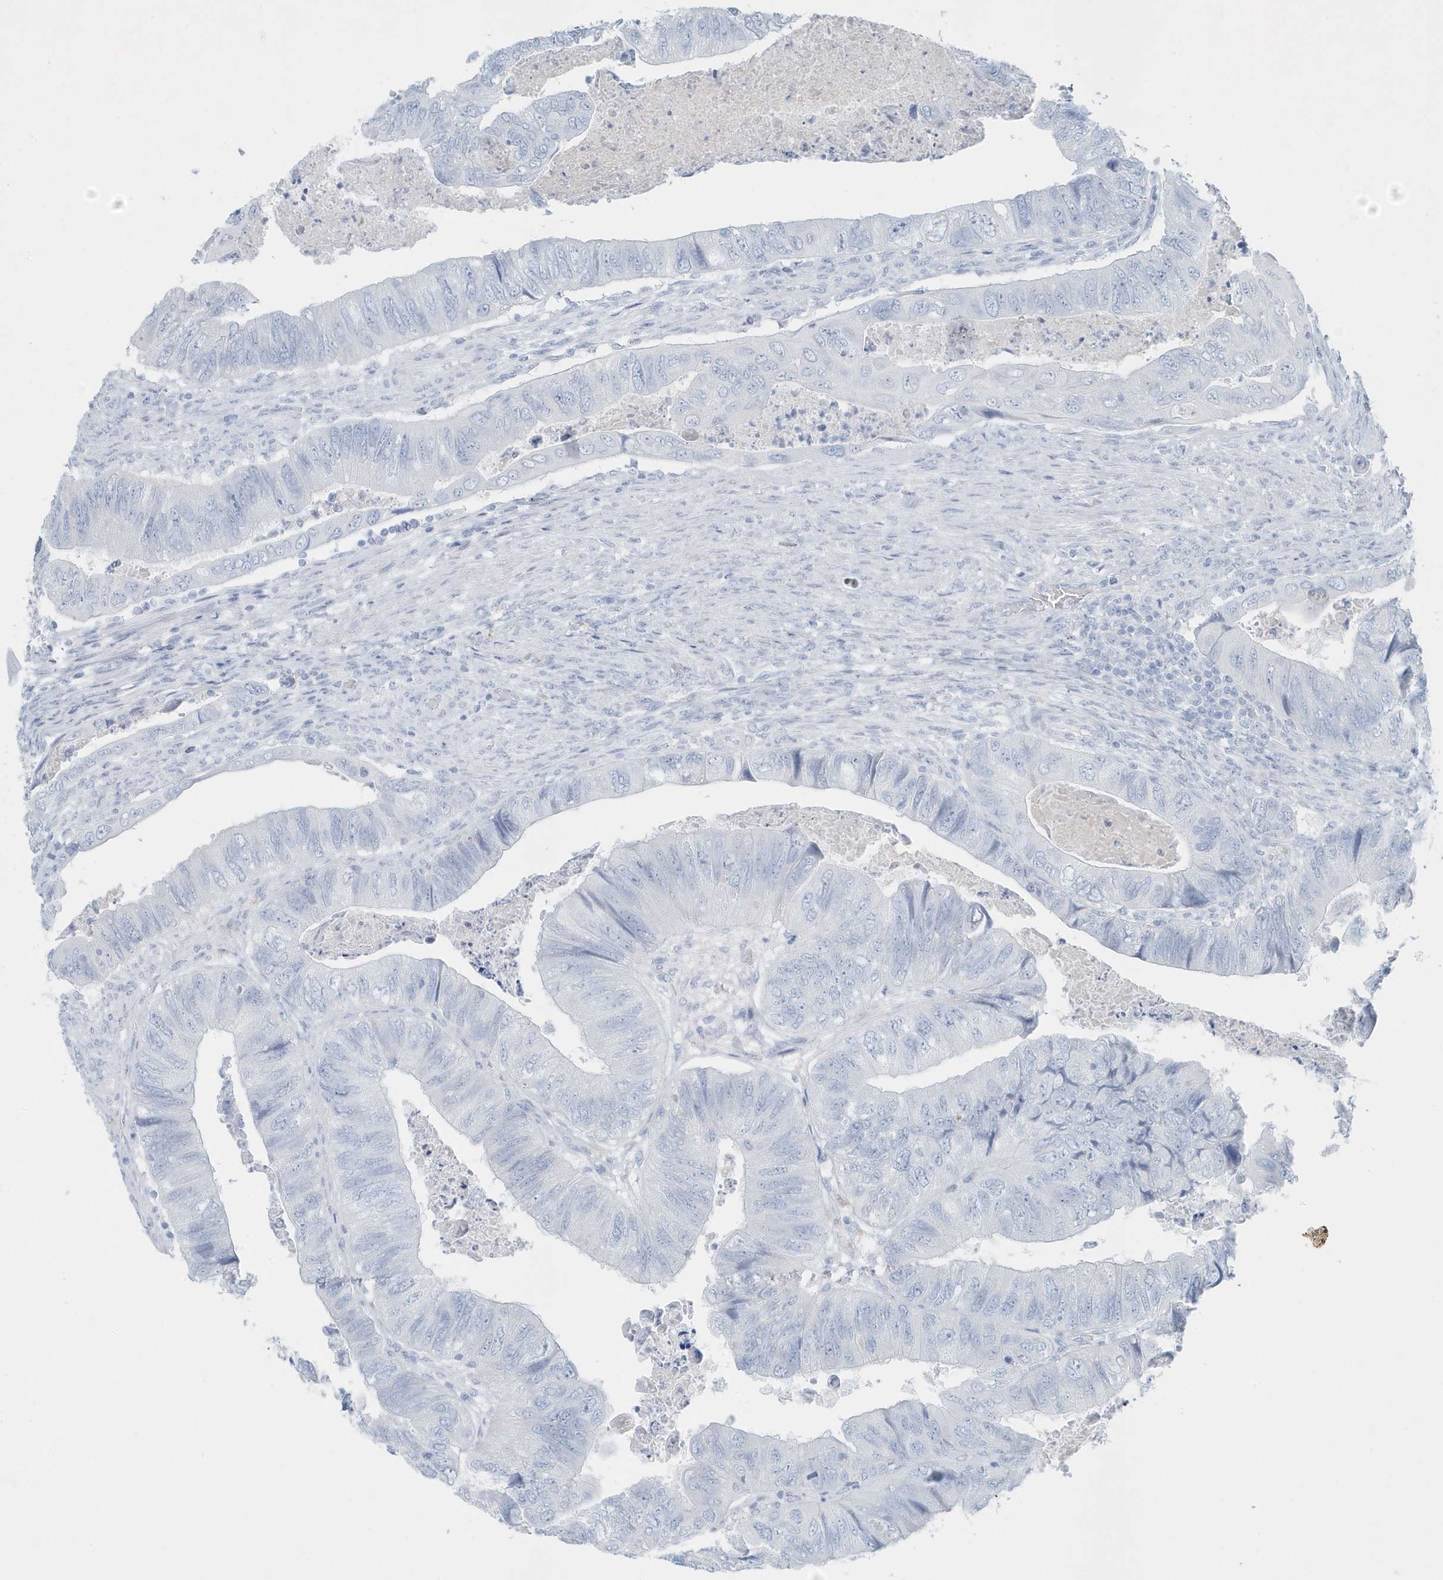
{"staining": {"intensity": "negative", "quantity": "none", "location": "none"}, "tissue": "colorectal cancer", "cell_type": "Tumor cells", "image_type": "cancer", "snomed": [{"axis": "morphology", "description": "Adenocarcinoma, NOS"}, {"axis": "topography", "description": "Rectum"}], "caption": "Adenocarcinoma (colorectal) was stained to show a protein in brown. There is no significant positivity in tumor cells. (Brightfield microscopy of DAB (3,3'-diaminobenzidine) immunohistochemistry (IHC) at high magnification).", "gene": "FAM98A", "patient": {"sex": "male", "age": 63}}